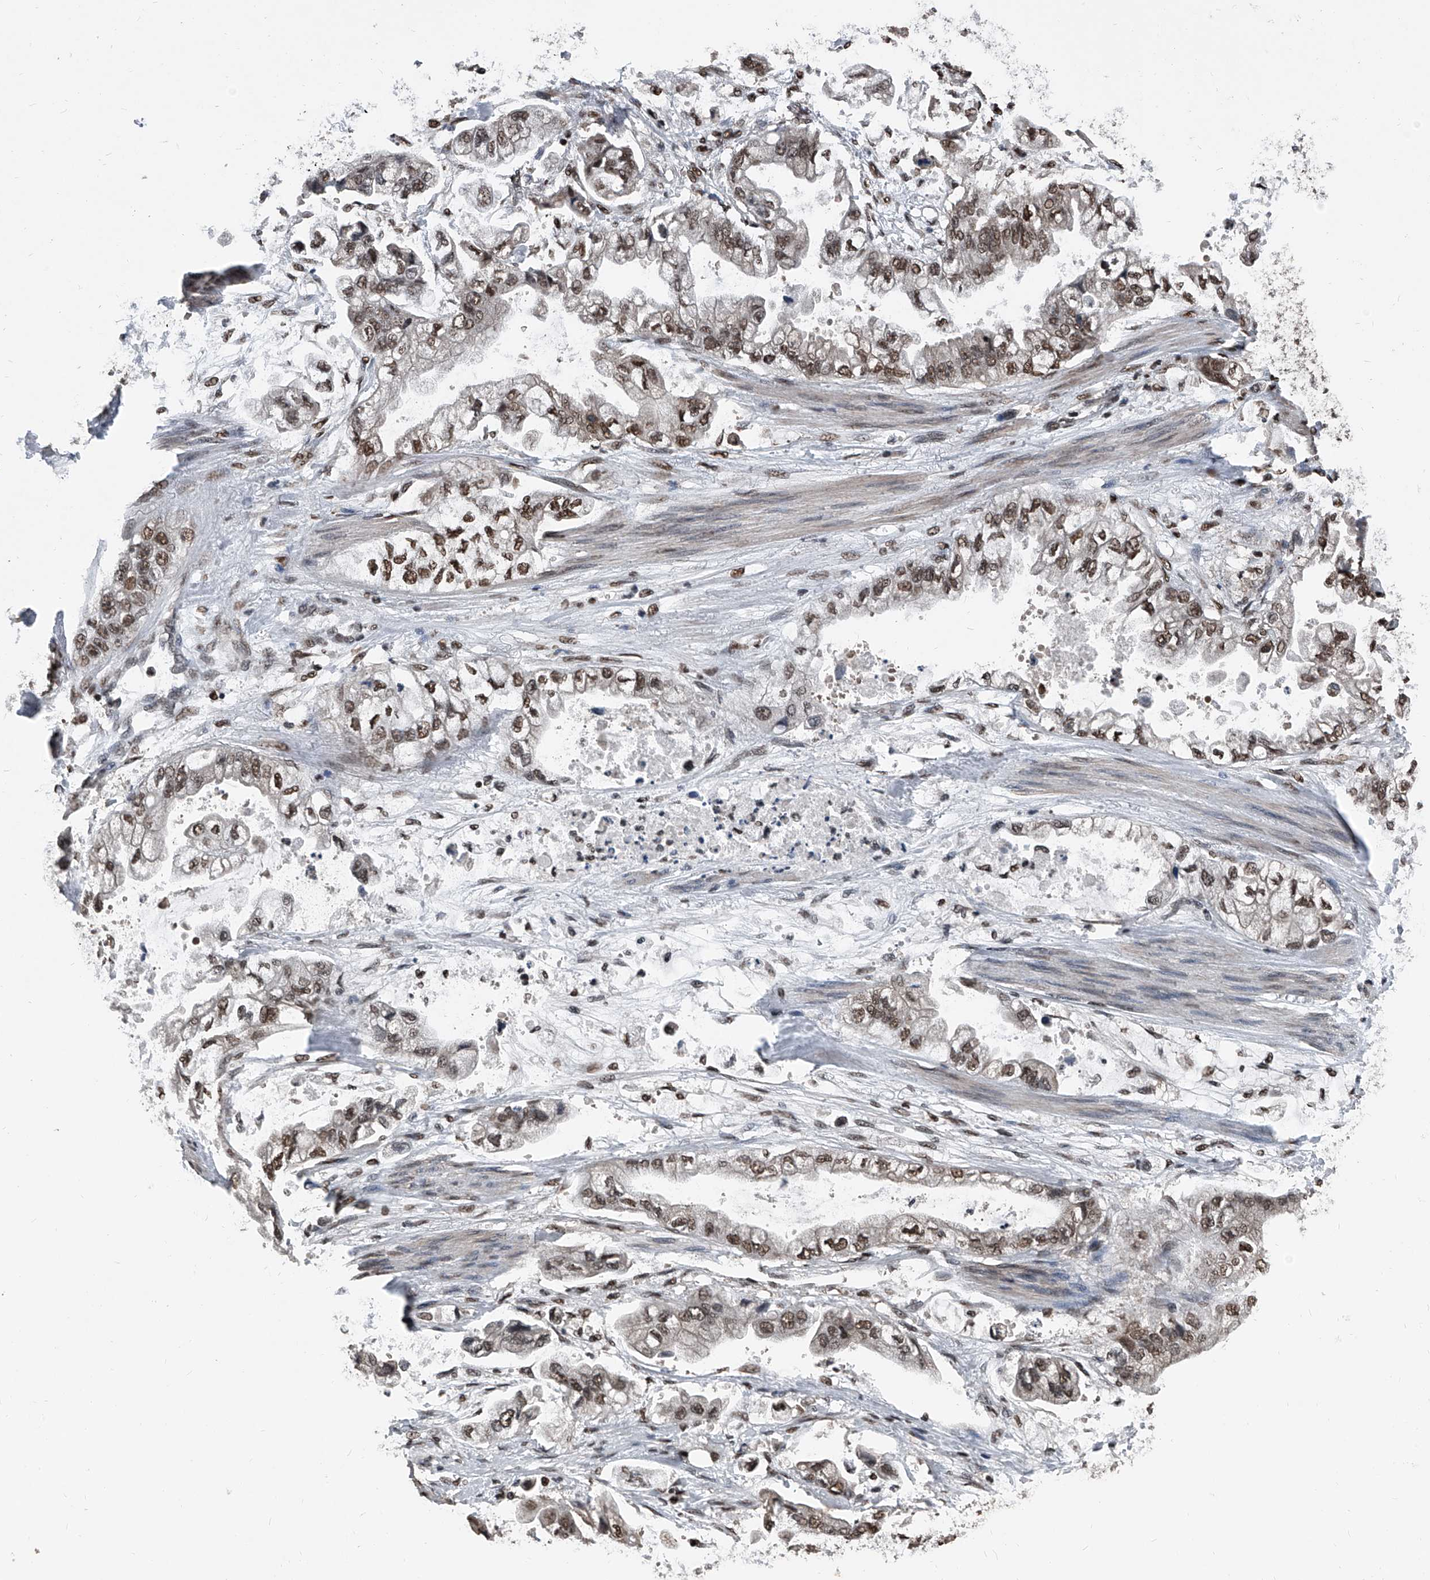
{"staining": {"intensity": "moderate", "quantity": ">75%", "location": "nuclear"}, "tissue": "stomach cancer", "cell_type": "Tumor cells", "image_type": "cancer", "snomed": [{"axis": "morphology", "description": "Adenocarcinoma, NOS"}, {"axis": "topography", "description": "Stomach"}], "caption": "DAB immunohistochemical staining of human stomach cancer (adenocarcinoma) demonstrates moderate nuclear protein expression in about >75% of tumor cells.", "gene": "FKBP5", "patient": {"sex": "male", "age": 62}}